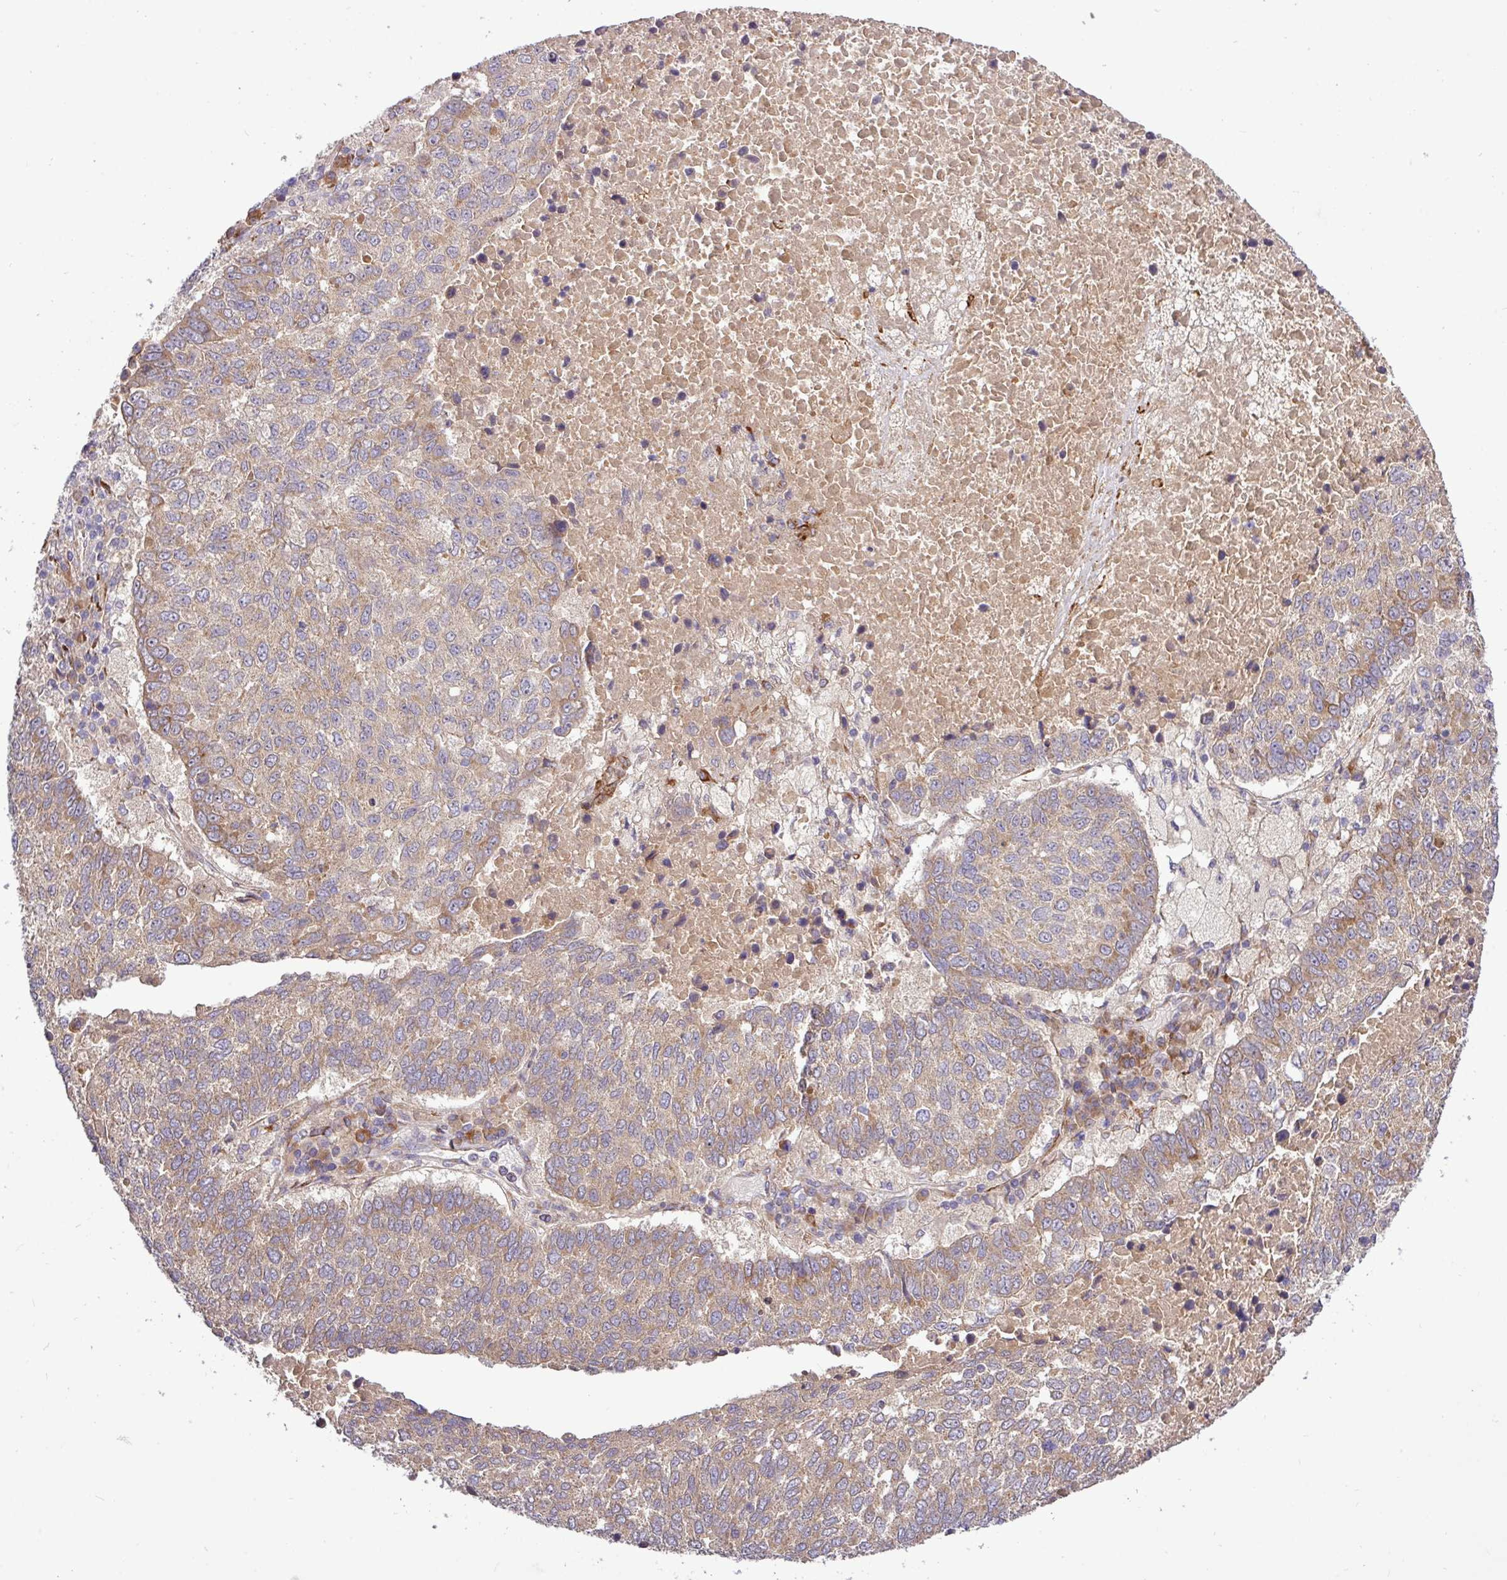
{"staining": {"intensity": "moderate", "quantity": ">75%", "location": "cytoplasmic/membranous"}, "tissue": "lung cancer", "cell_type": "Tumor cells", "image_type": "cancer", "snomed": [{"axis": "morphology", "description": "Squamous cell carcinoma, NOS"}, {"axis": "topography", "description": "Lung"}], "caption": "High-power microscopy captured an IHC histopathology image of lung cancer (squamous cell carcinoma), revealing moderate cytoplasmic/membranous staining in about >75% of tumor cells.", "gene": "TM2D2", "patient": {"sex": "male", "age": 73}}